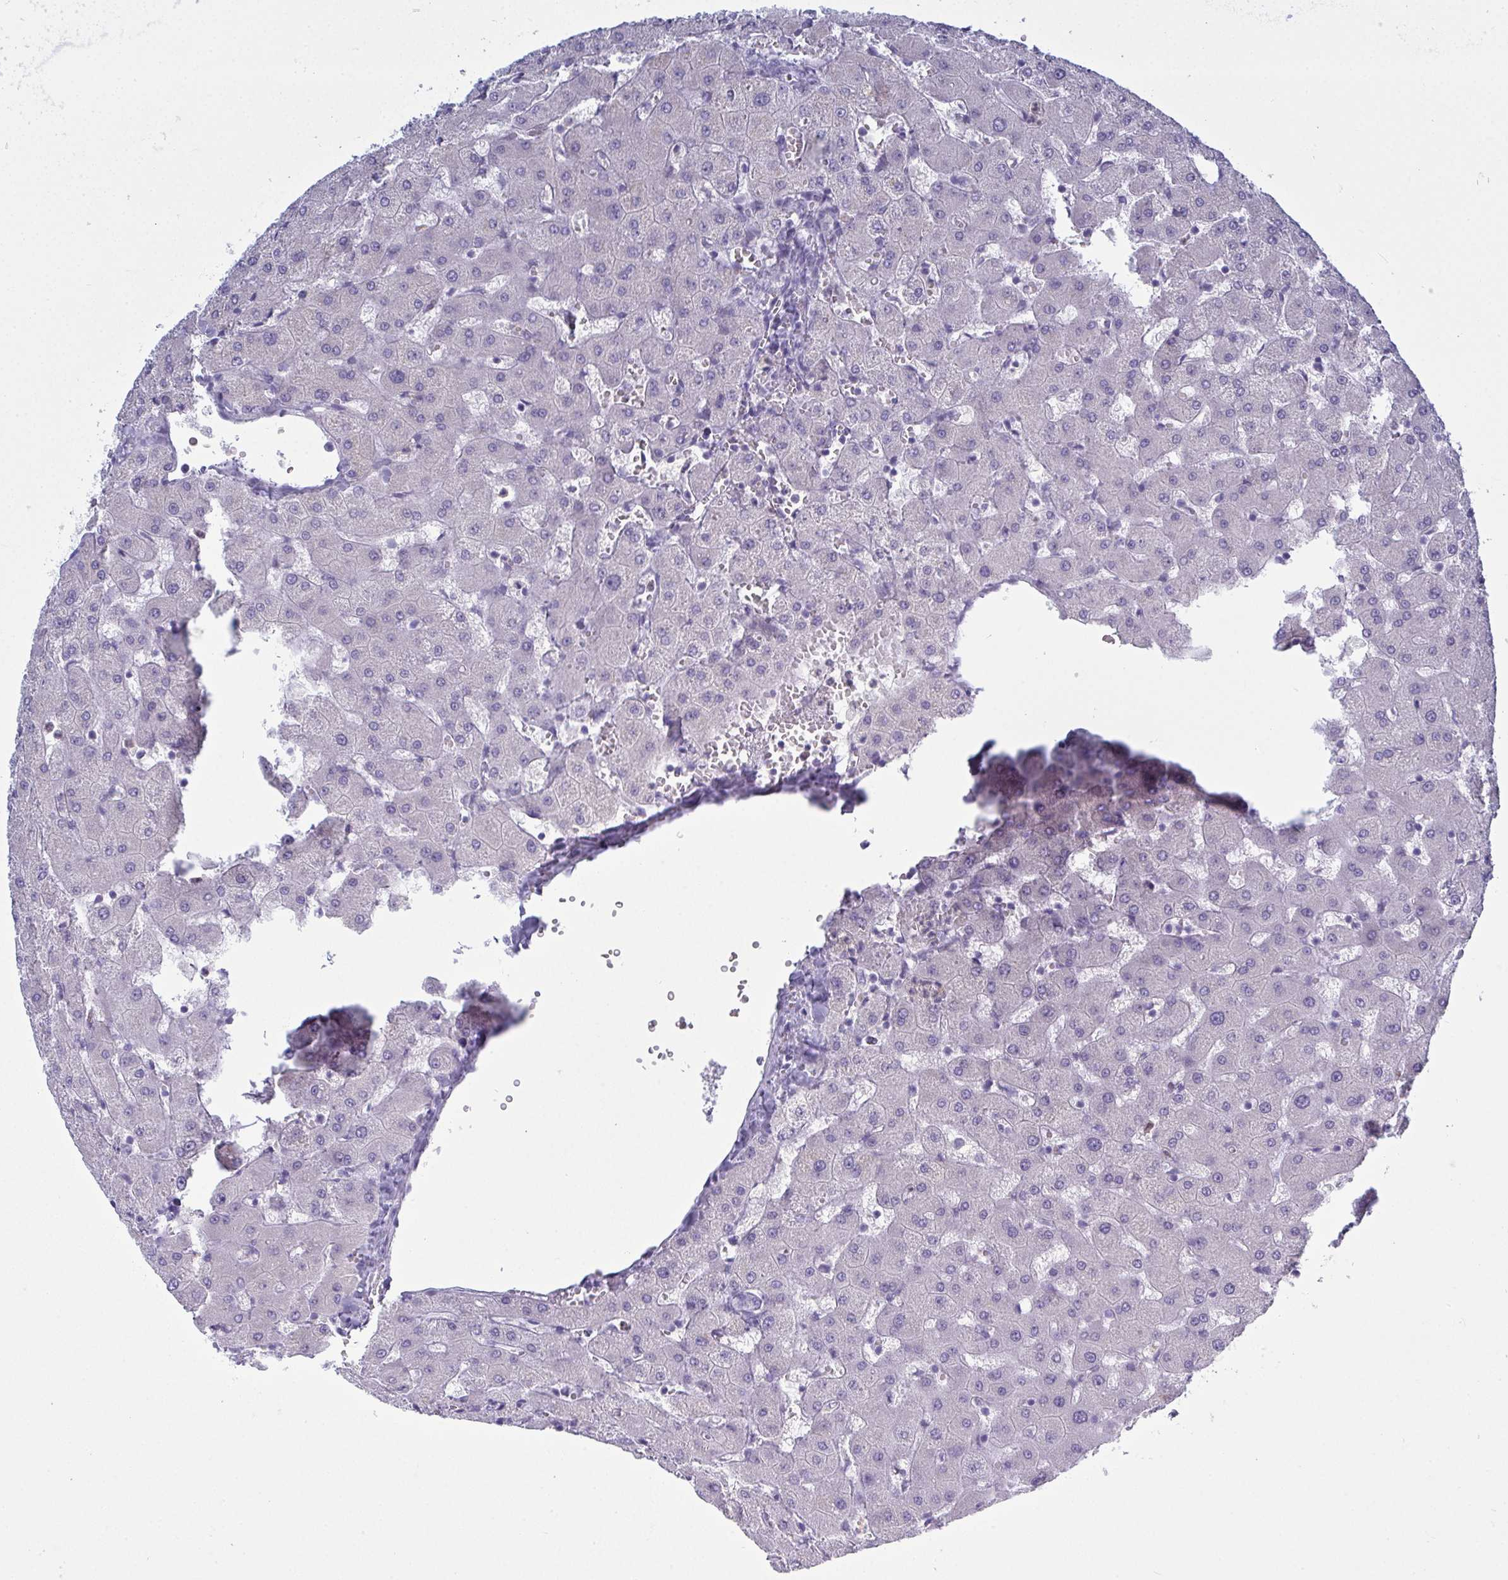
{"staining": {"intensity": "negative", "quantity": "none", "location": "none"}, "tissue": "liver", "cell_type": "Cholangiocytes", "image_type": "normal", "snomed": [{"axis": "morphology", "description": "Normal tissue, NOS"}, {"axis": "topography", "description": "Liver"}], "caption": "The image demonstrates no significant positivity in cholangiocytes of liver. The staining was performed using DAB to visualize the protein expression in brown, while the nuclei were stained in blue with hematoxylin (Magnification: 20x).", "gene": "SERPINB10", "patient": {"sex": "female", "age": 63}}